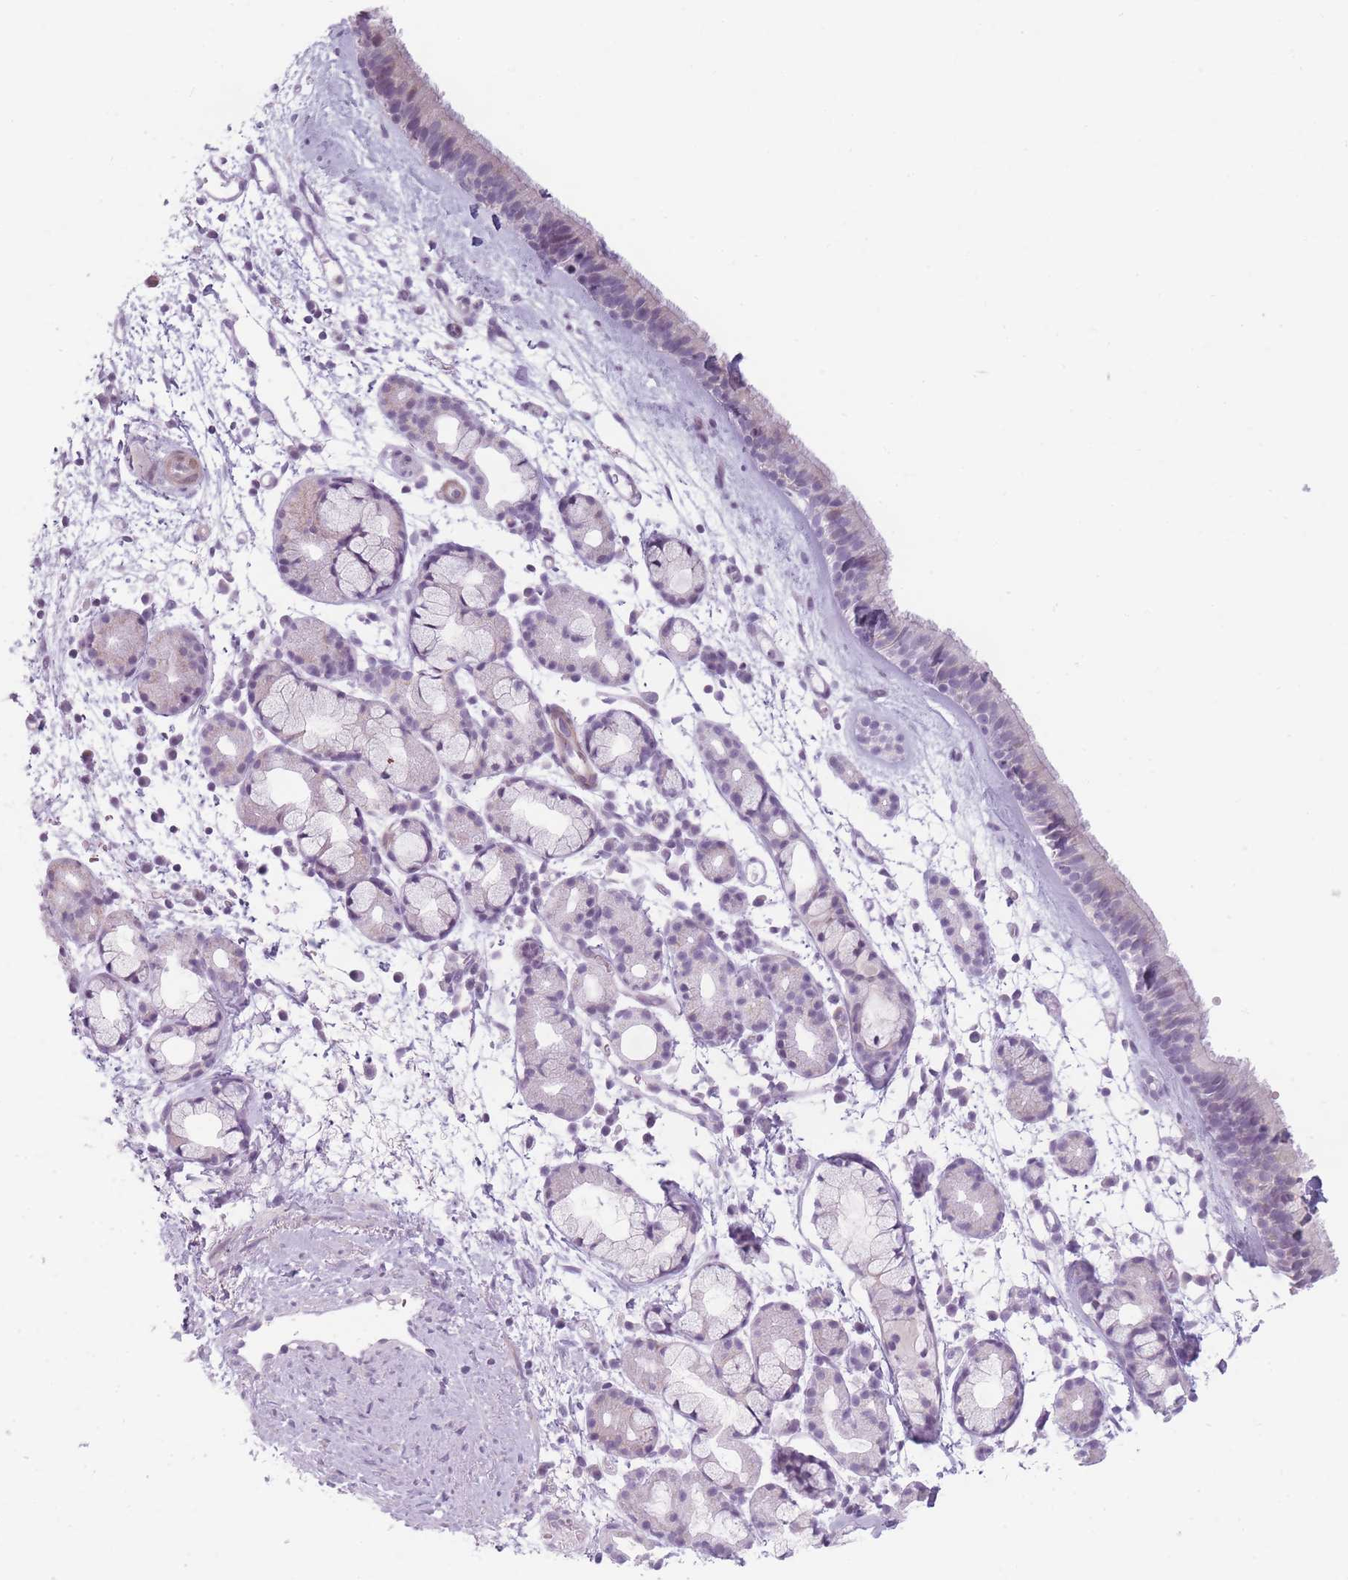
{"staining": {"intensity": "moderate", "quantity": "<25%", "location": "cytoplasmic/membranous"}, "tissue": "nasopharynx", "cell_type": "Respiratory epithelial cells", "image_type": "normal", "snomed": [{"axis": "morphology", "description": "Normal tissue, NOS"}, {"axis": "topography", "description": "Nasopharynx"}], "caption": "Immunohistochemical staining of unremarkable nasopharynx demonstrates low levels of moderate cytoplasmic/membranous positivity in about <25% of respiratory epithelial cells.", "gene": "GGT1", "patient": {"sex": "female", "age": 81}}